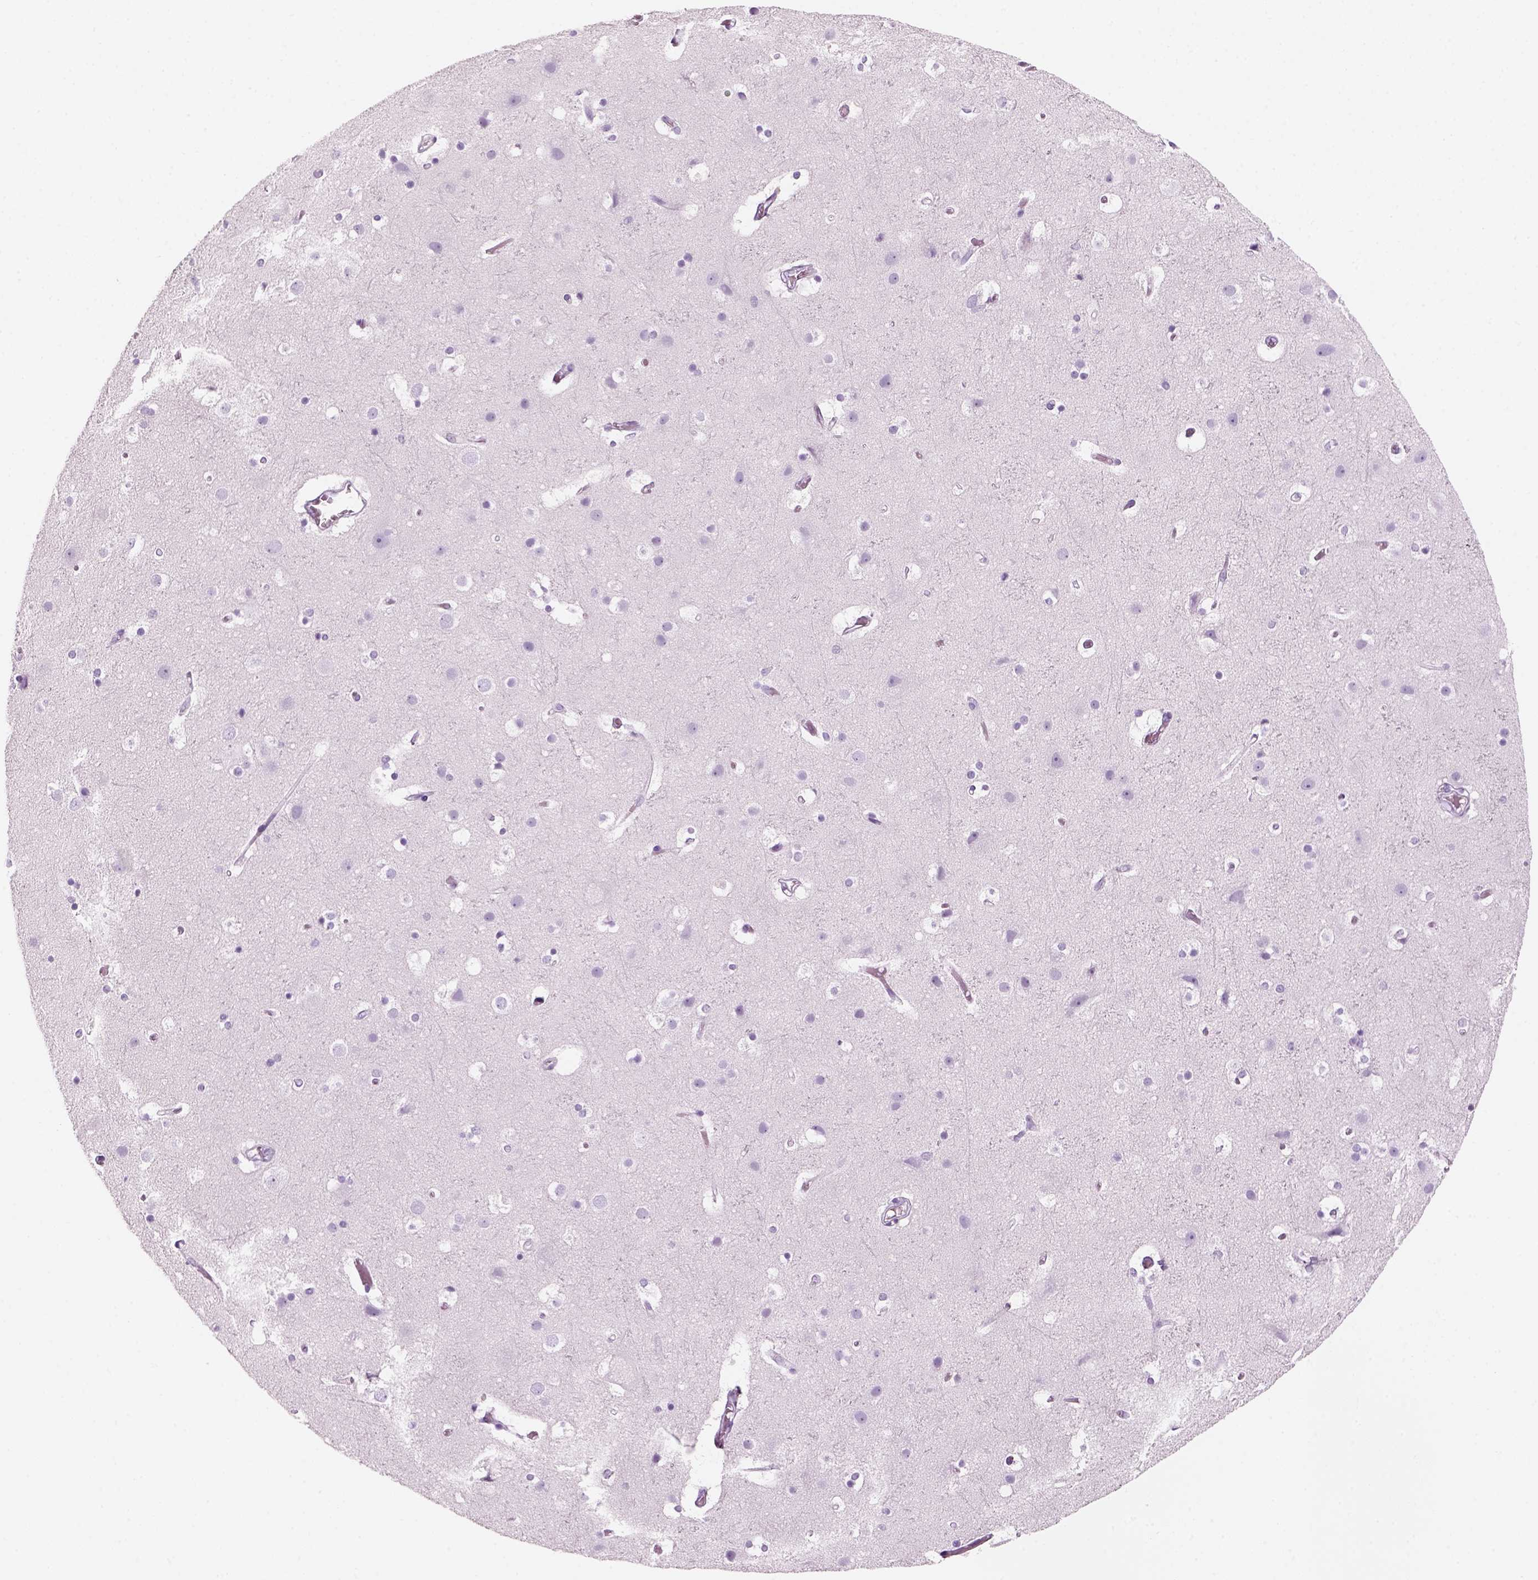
{"staining": {"intensity": "negative", "quantity": "none", "location": "none"}, "tissue": "cerebral cortex", "cell_type": "Endothelial cells", "image_type": "normal", "snomed": [{"axis": "morphology", "description": "Normal tissue, NOS"}, {"axis": "topography", "description": "Cerebral cortex"}], "caption": "Immunohistochemical staining of benign cerebral cortex exhibits no significant expression in endothelial cells.", "gene": "KRTAP11", "patient": {"sex": "female", "age": 52}}